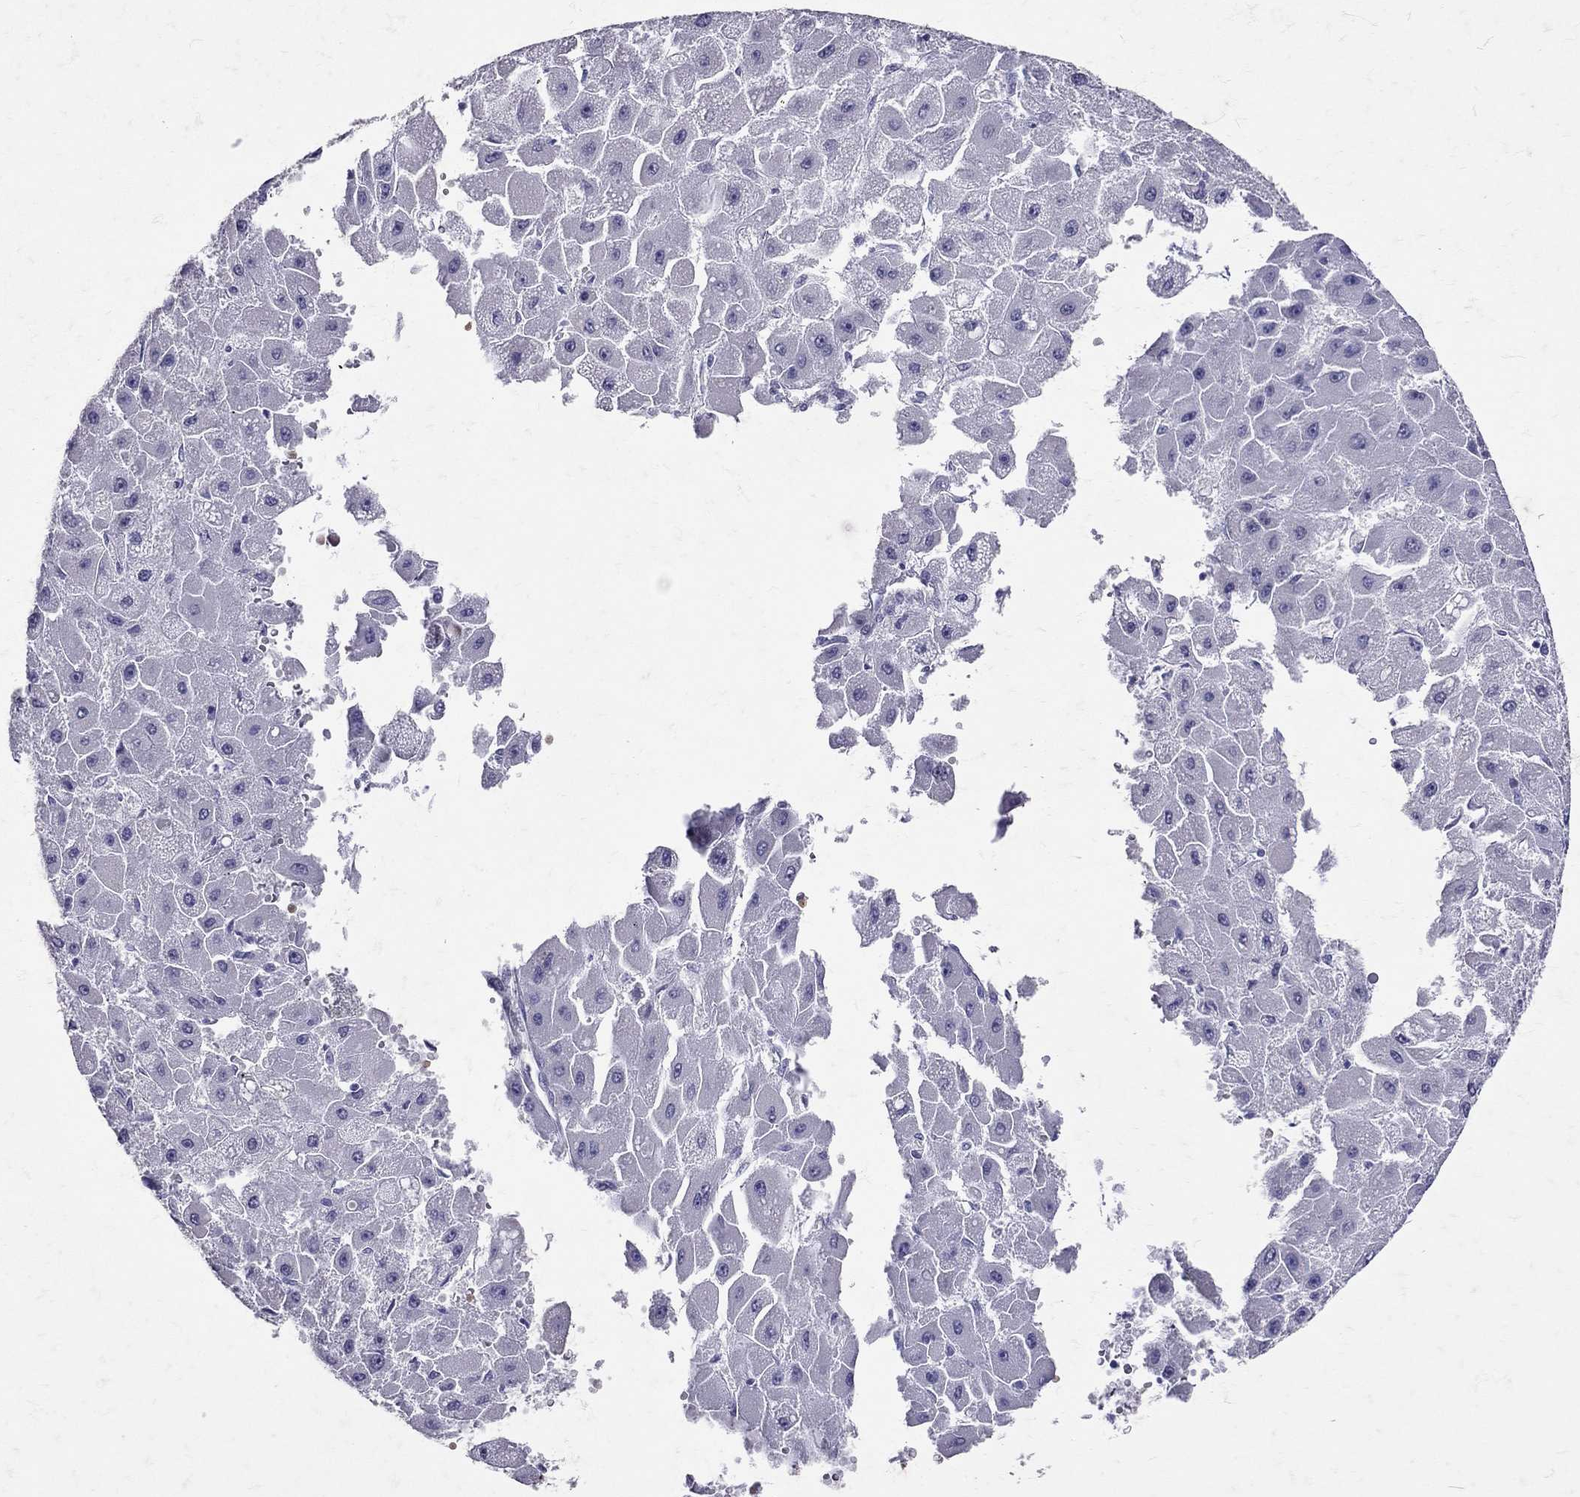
{"staining": {"intensity": "negative", "quantity": "none", "location": "none"}, "tissue": "liver cancer", "cell_type": "Tumor cells", "image_type": "cancer", "snomed": [{"axis": "morphology", "description": "Carcinoma, Hepatocellular, NOS"}, {"axis": "topography", "description": "Liver"}], "caption": "Immunohistochemical staining of liver cancer (hepatocellular carcinoma) shows no significant positivity in tumor cells. (Brightfield microscopy of DAB (3,3'-diaminobenzidine) immunohistochemistry at high magnification).", "gene": "SST", "patient": {"sex": "female", "age": 25}}